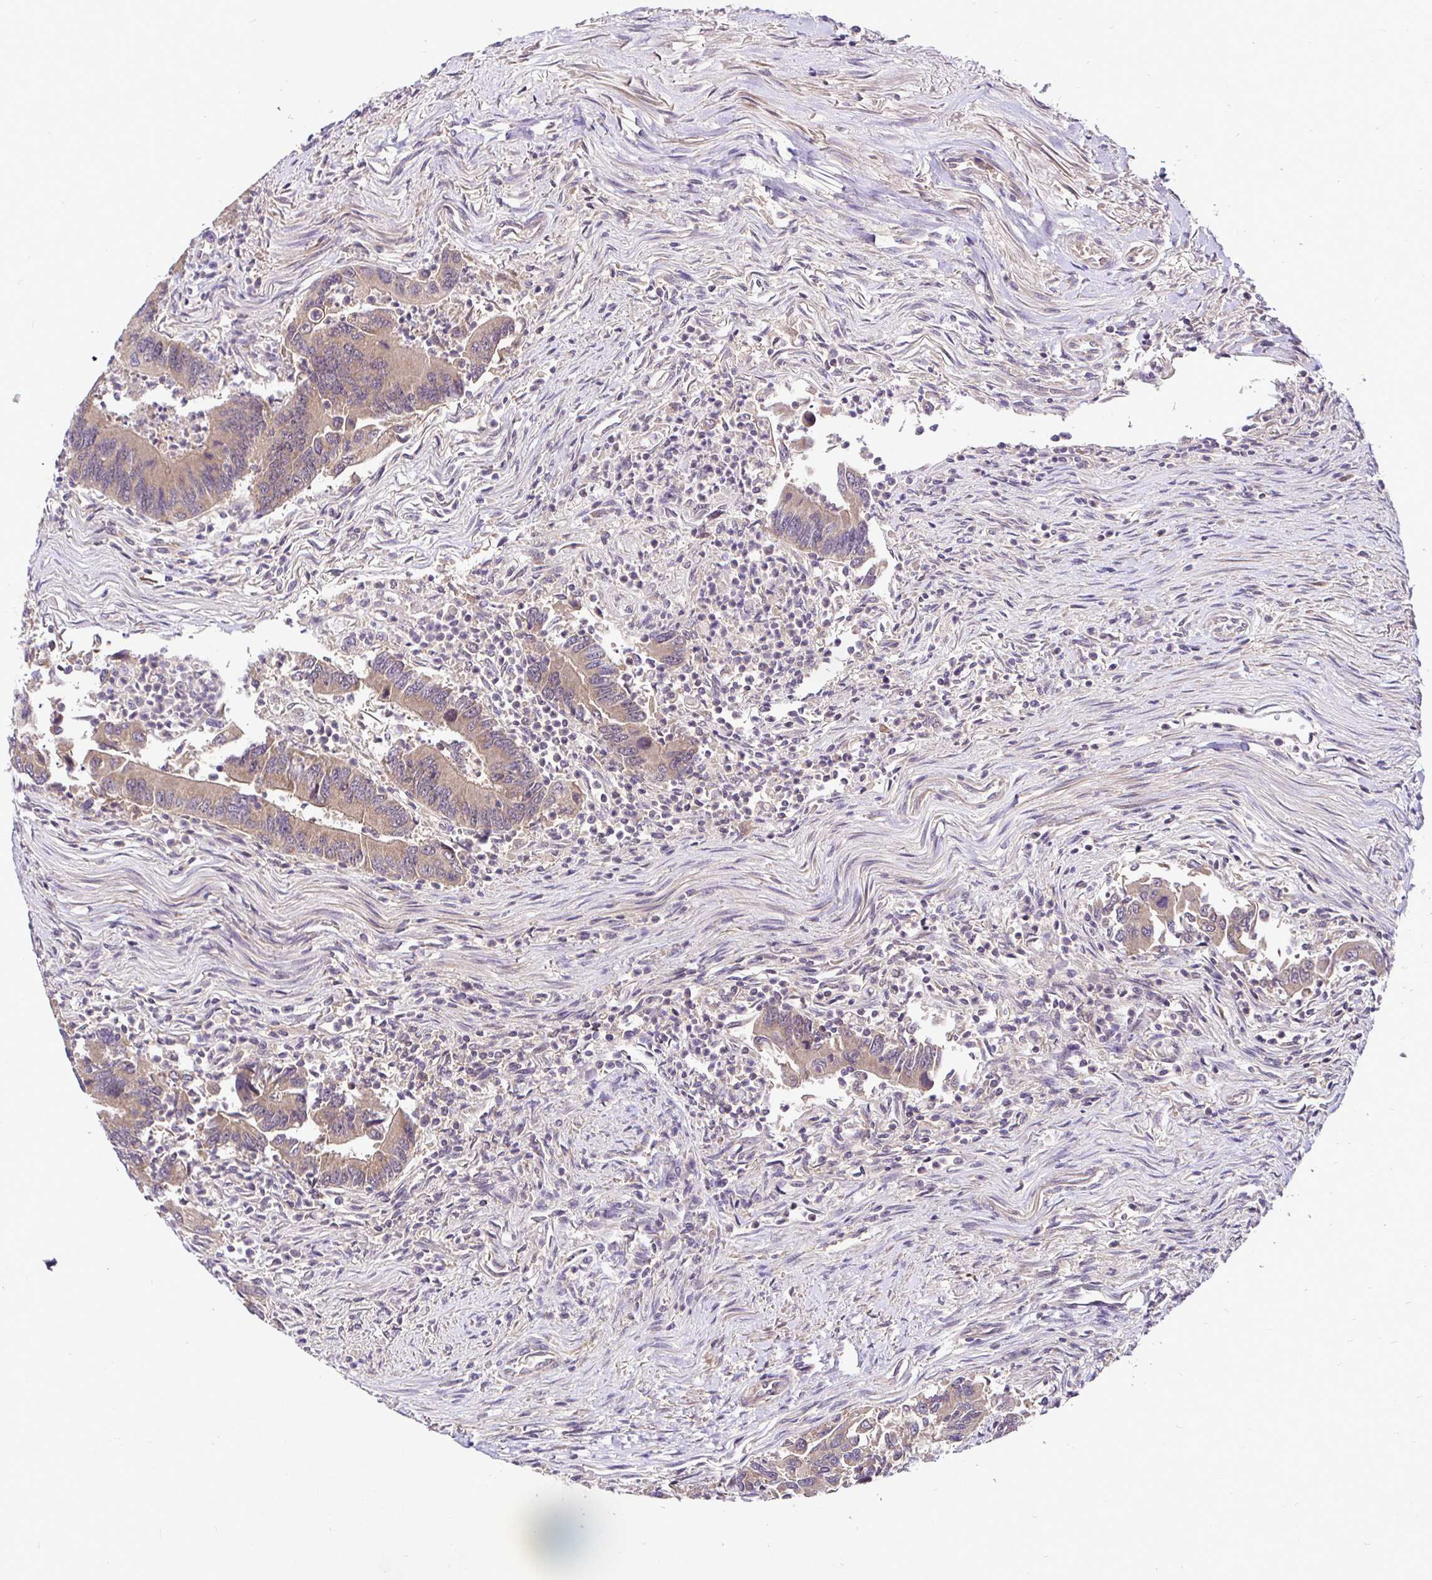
{"staining": {"intensity": "moderate", "quantity": ">75%", "location": "cytoplasmic/membranous"}, "tissue": "colorectal cancer", "cell_type": "Tumor cells", "image_type": "cancer", "snomed": [{"axis": "morphology", "description": "Adenocarcinoma, NOS"}, {"axis": "topography", "description": "Colon"}], "caption": "Protein expression analysis of human colorectal cancer (adenocarcinoma) reveals moderate cytoplasmic/membranous staining in about >75% of tumor cells.", "gene": "UBE2M", "patient": {"sex": "female", "age": 67}}